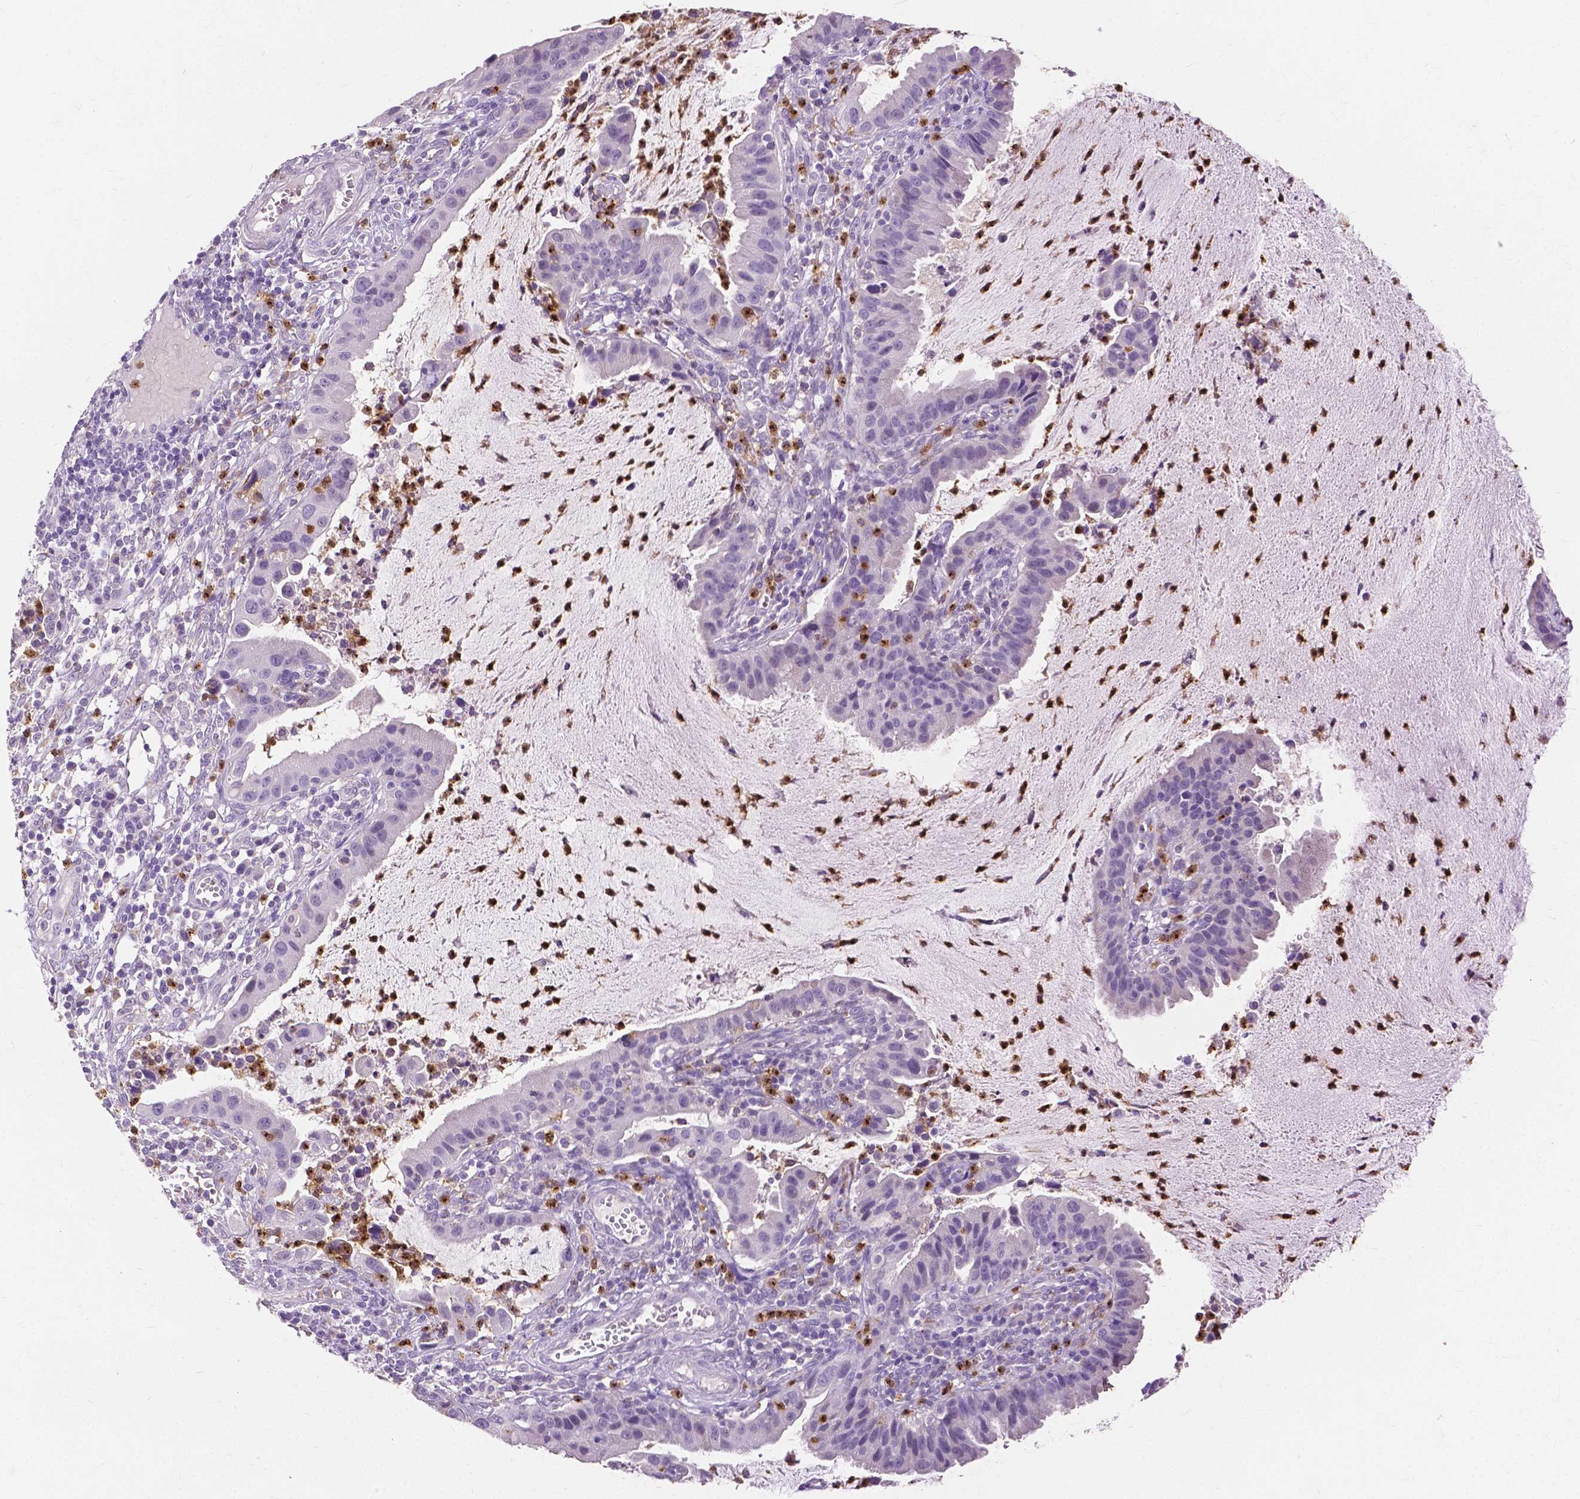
{"staining": {"intensity": "negative", "quantity": "none", "location": "none"}, "tissue": "cervical cancer", "cell_type": "Tumor cells", "image_type": "cancer", "snomed": [{"axis": "morphology", "description": "Adenocarcinoma, NOS"}, {"axis": "topography", "description": "Cervix"}], "caption": "DAB (3,3'-diaminobenzidine) immunohistochemical staining of human adenocarcinoma (cervical) displays no significant positivity in tumor cells. (Brightfield microscopy of DAB IHC at high magnification).", "gene": "CXCR2", "patient": {"sex": "female", "age": 34}}